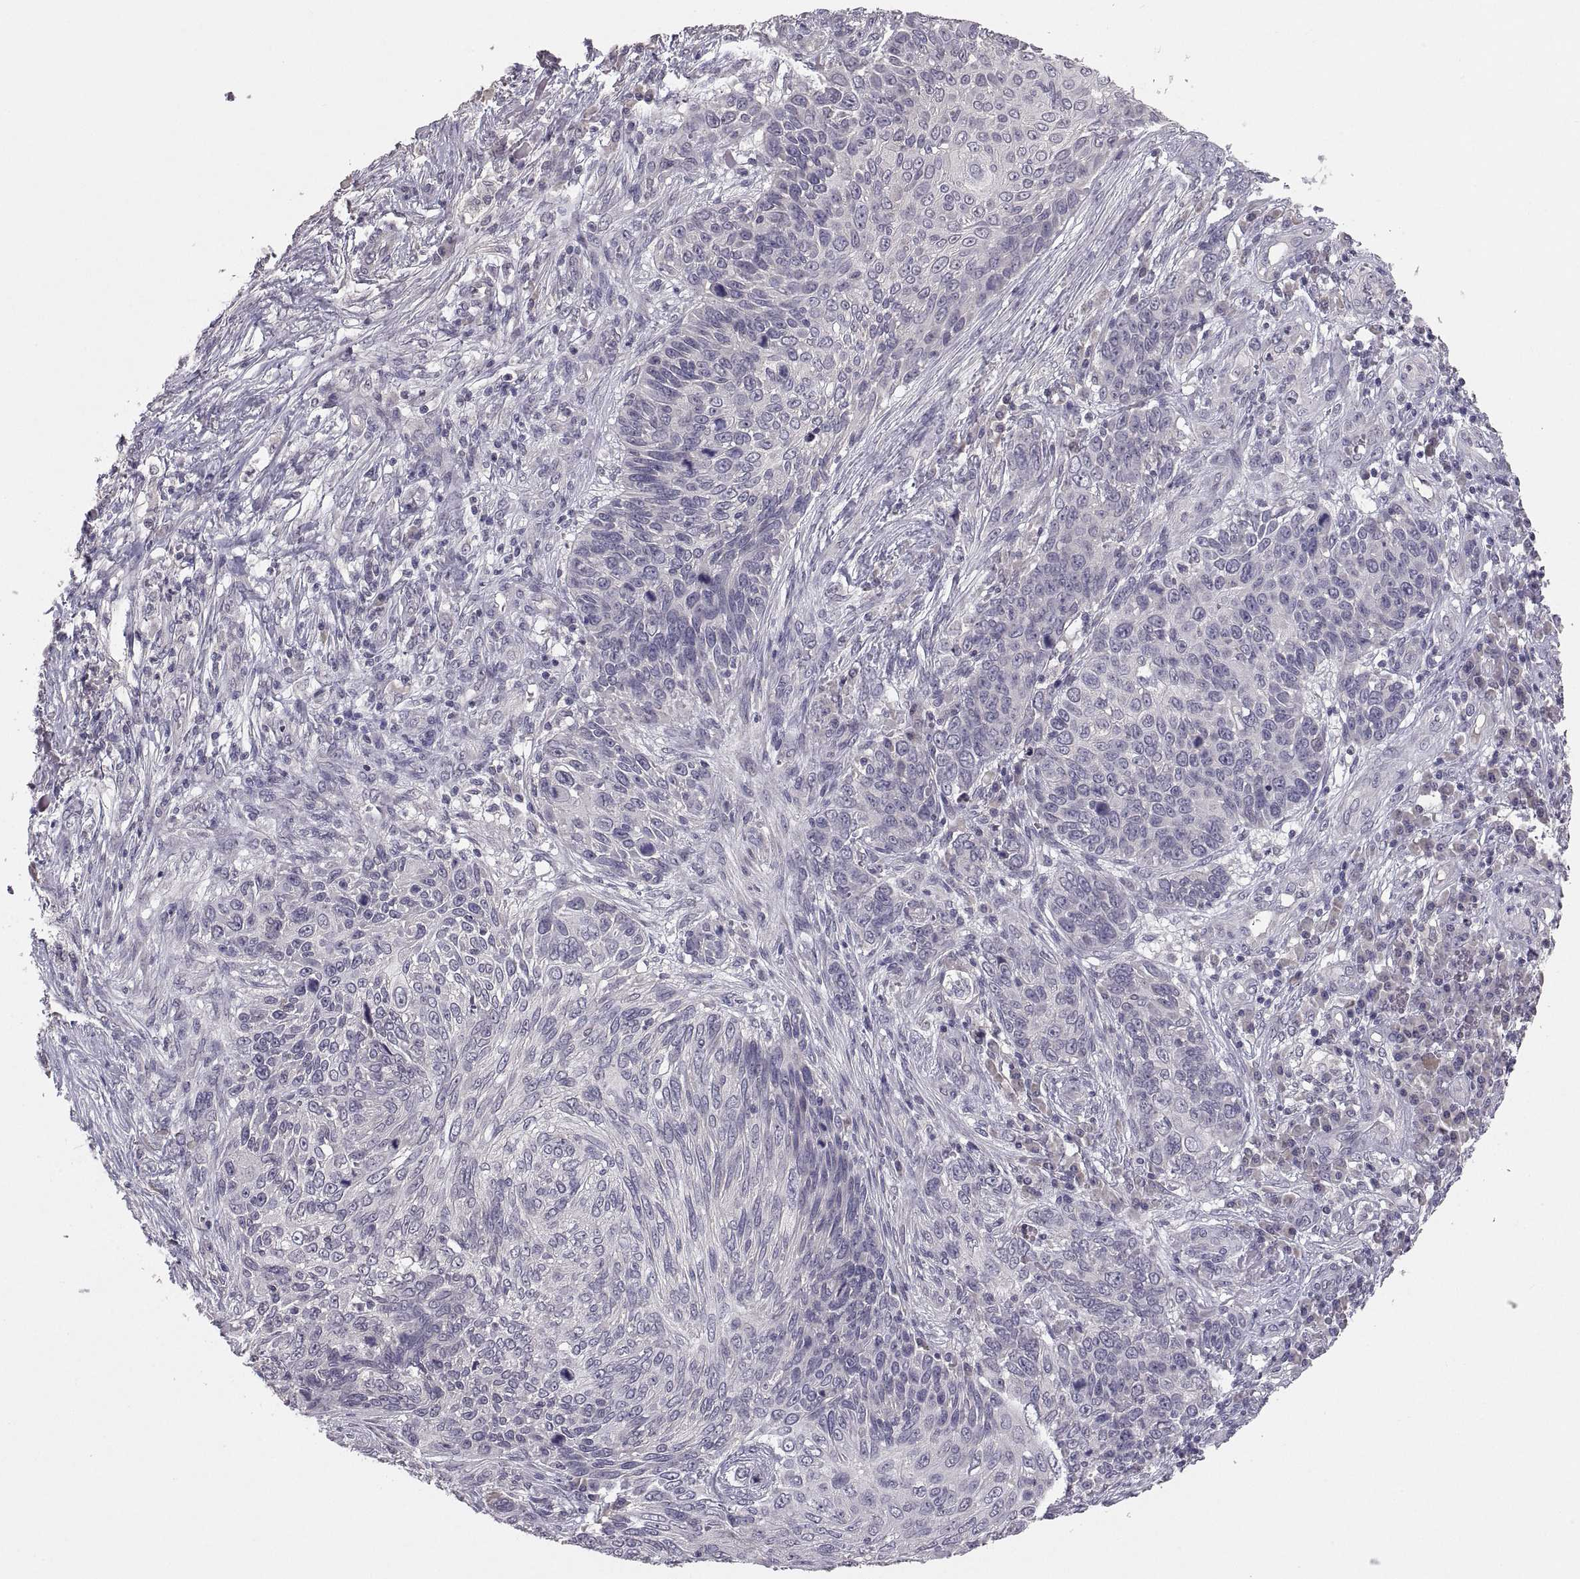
{"staining": {"intensity": "negative", "quantity": "none", "location": "none"}, "tissue": "skin cancer", "cell_type": "Tumor cells", "image_type": "cancer", "snomed": [{"axis": "morphology", "description": "Squamous cell carcinoma, NOS"}, {"axis": "topography", "description": "Skin"}], "caption": "IHC image of human skin cancer stained for a protein (brown), which reveals no positivity in tumor cells.", "gene": "PAX2", "patient": {"sex": "male", "age": 92}}